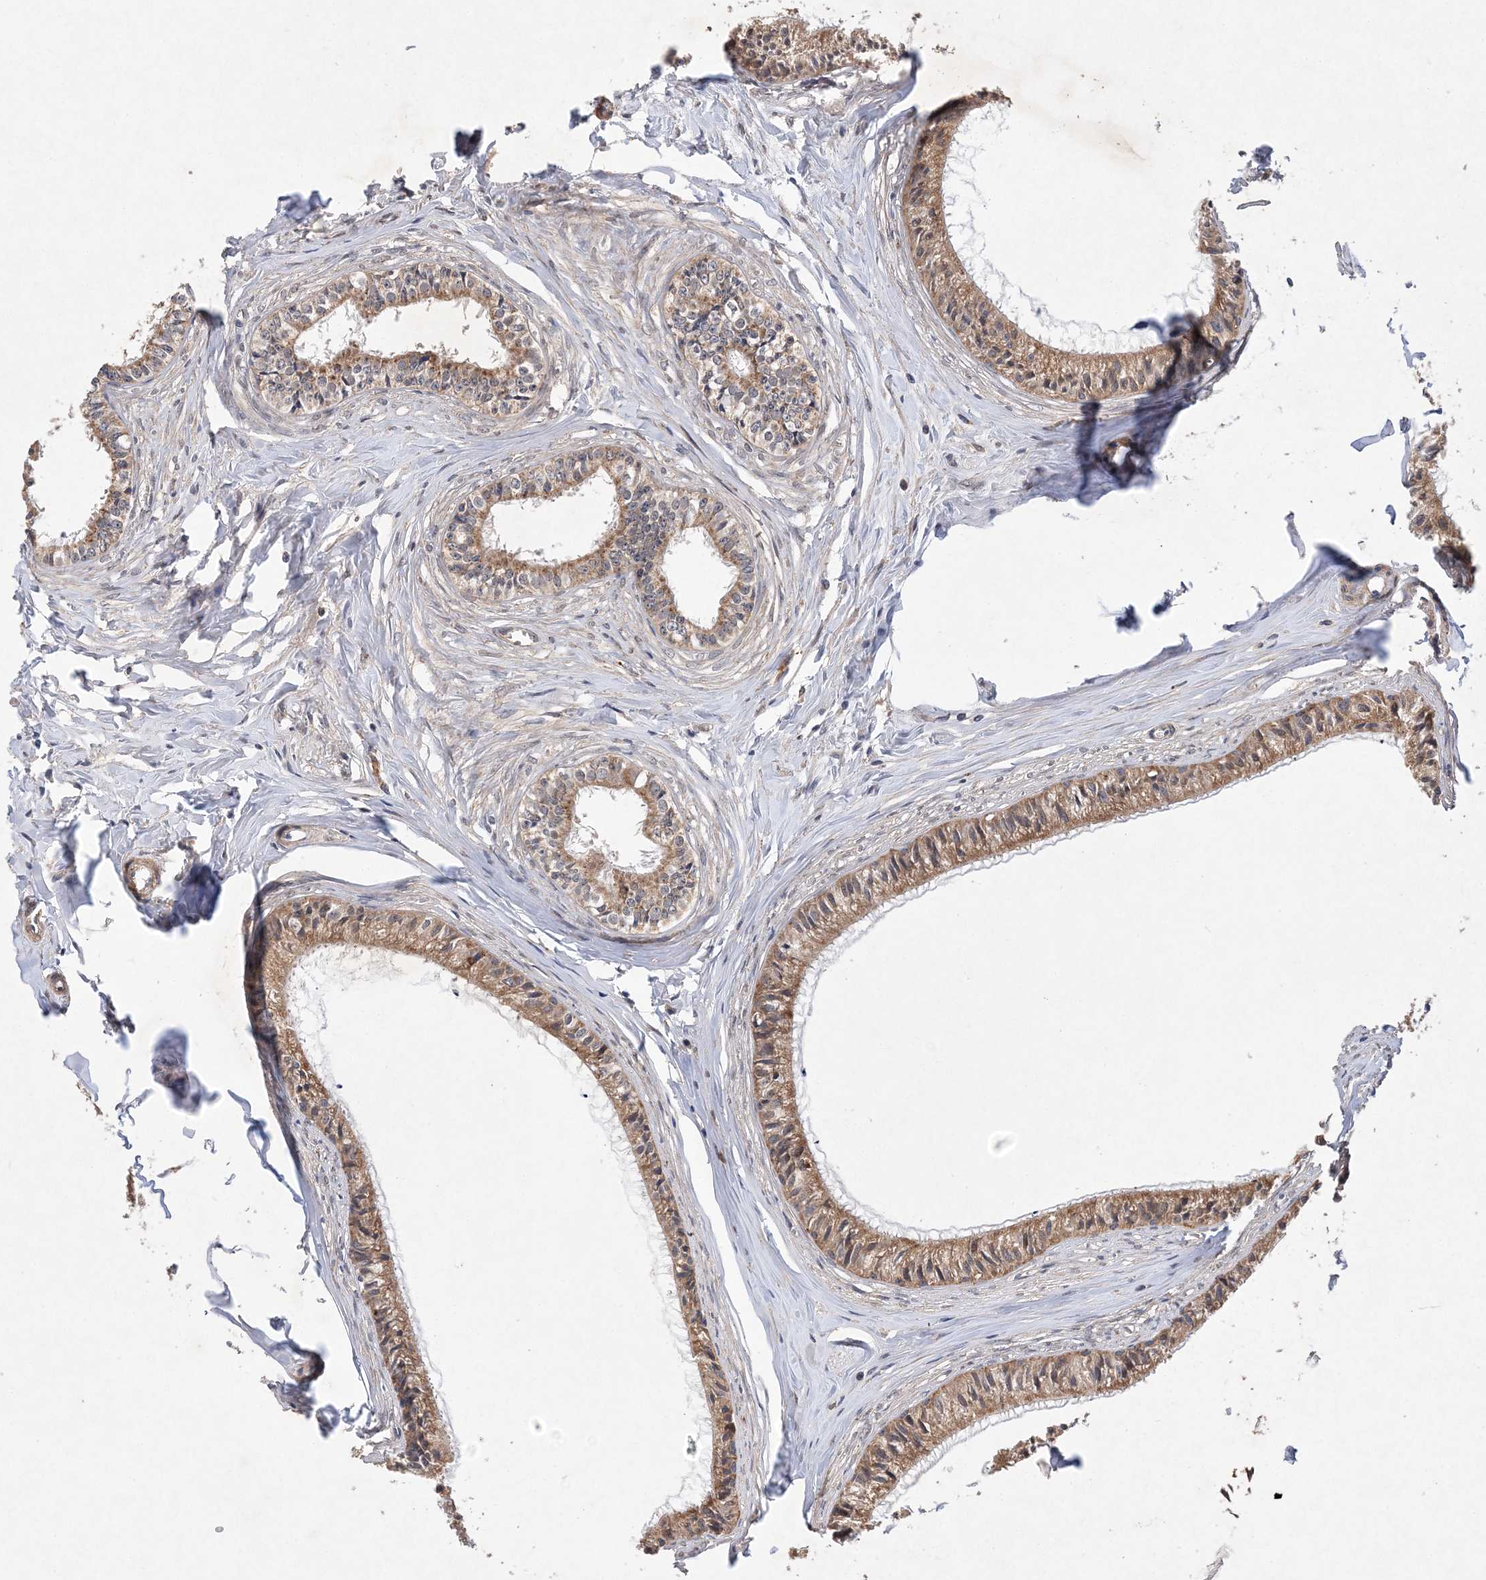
{"staining": {"intensity": "moderate", "quantity": ">75%", "location": "cytoplasmic/membranous"}, "tissue": "epididymis", "cell_type": "Glandular cells", "image_type": "normal", "snomed": [{"axis": "morphology", "description": "Normal tissue, NOS"}, {"axis": "topography", "description": "Epididymis"}], "caption": "Immunohistochemical staining of benign epididymis reveals >75% levels of moderate cytoplasmic/membranous protein staining in approximately >75% of glandular cells.", "gene": "PROSER1", "patient": {"sex": "male", "age": 36}}